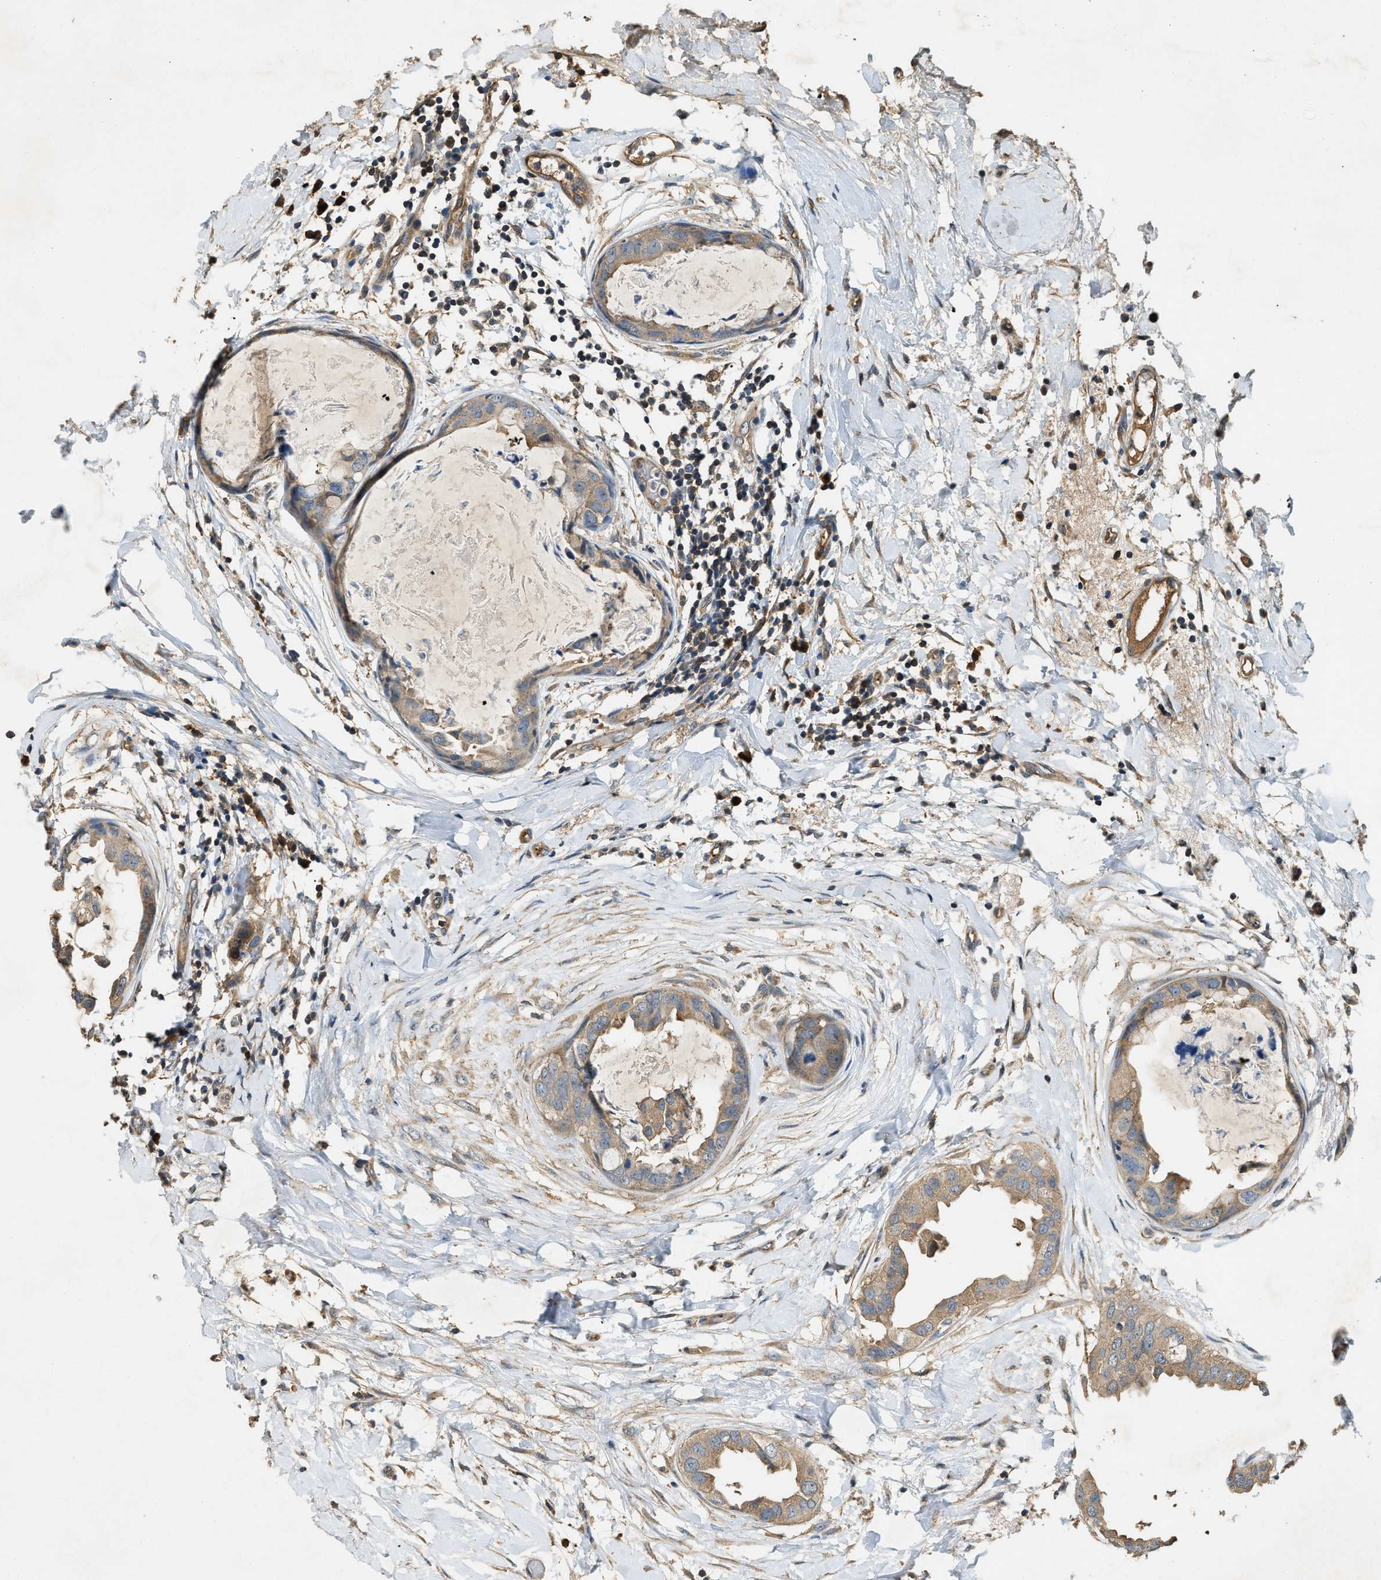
{"staining": {"intensity": "weak", "quantity": ">75%", "location": "cytoplasmic/membranous"}, "tissue": "breast cancer", "cell_type": "Tumor cells", "image_type": "cancer", "snomed": [{"axis": "morphology", "description": "Duct carcinoma"}, {"axis": "topography", "description": "Breast"}], "caption": "Immunohistochemical staining of human breast cancer (infiltrating ductal carcinoma) demonstrates weak cytoplasmic/membranous protein staining in about >75% of tumor cells.", "gene": "CFLAR", "patient": {"sex": "female", "age": 40}}